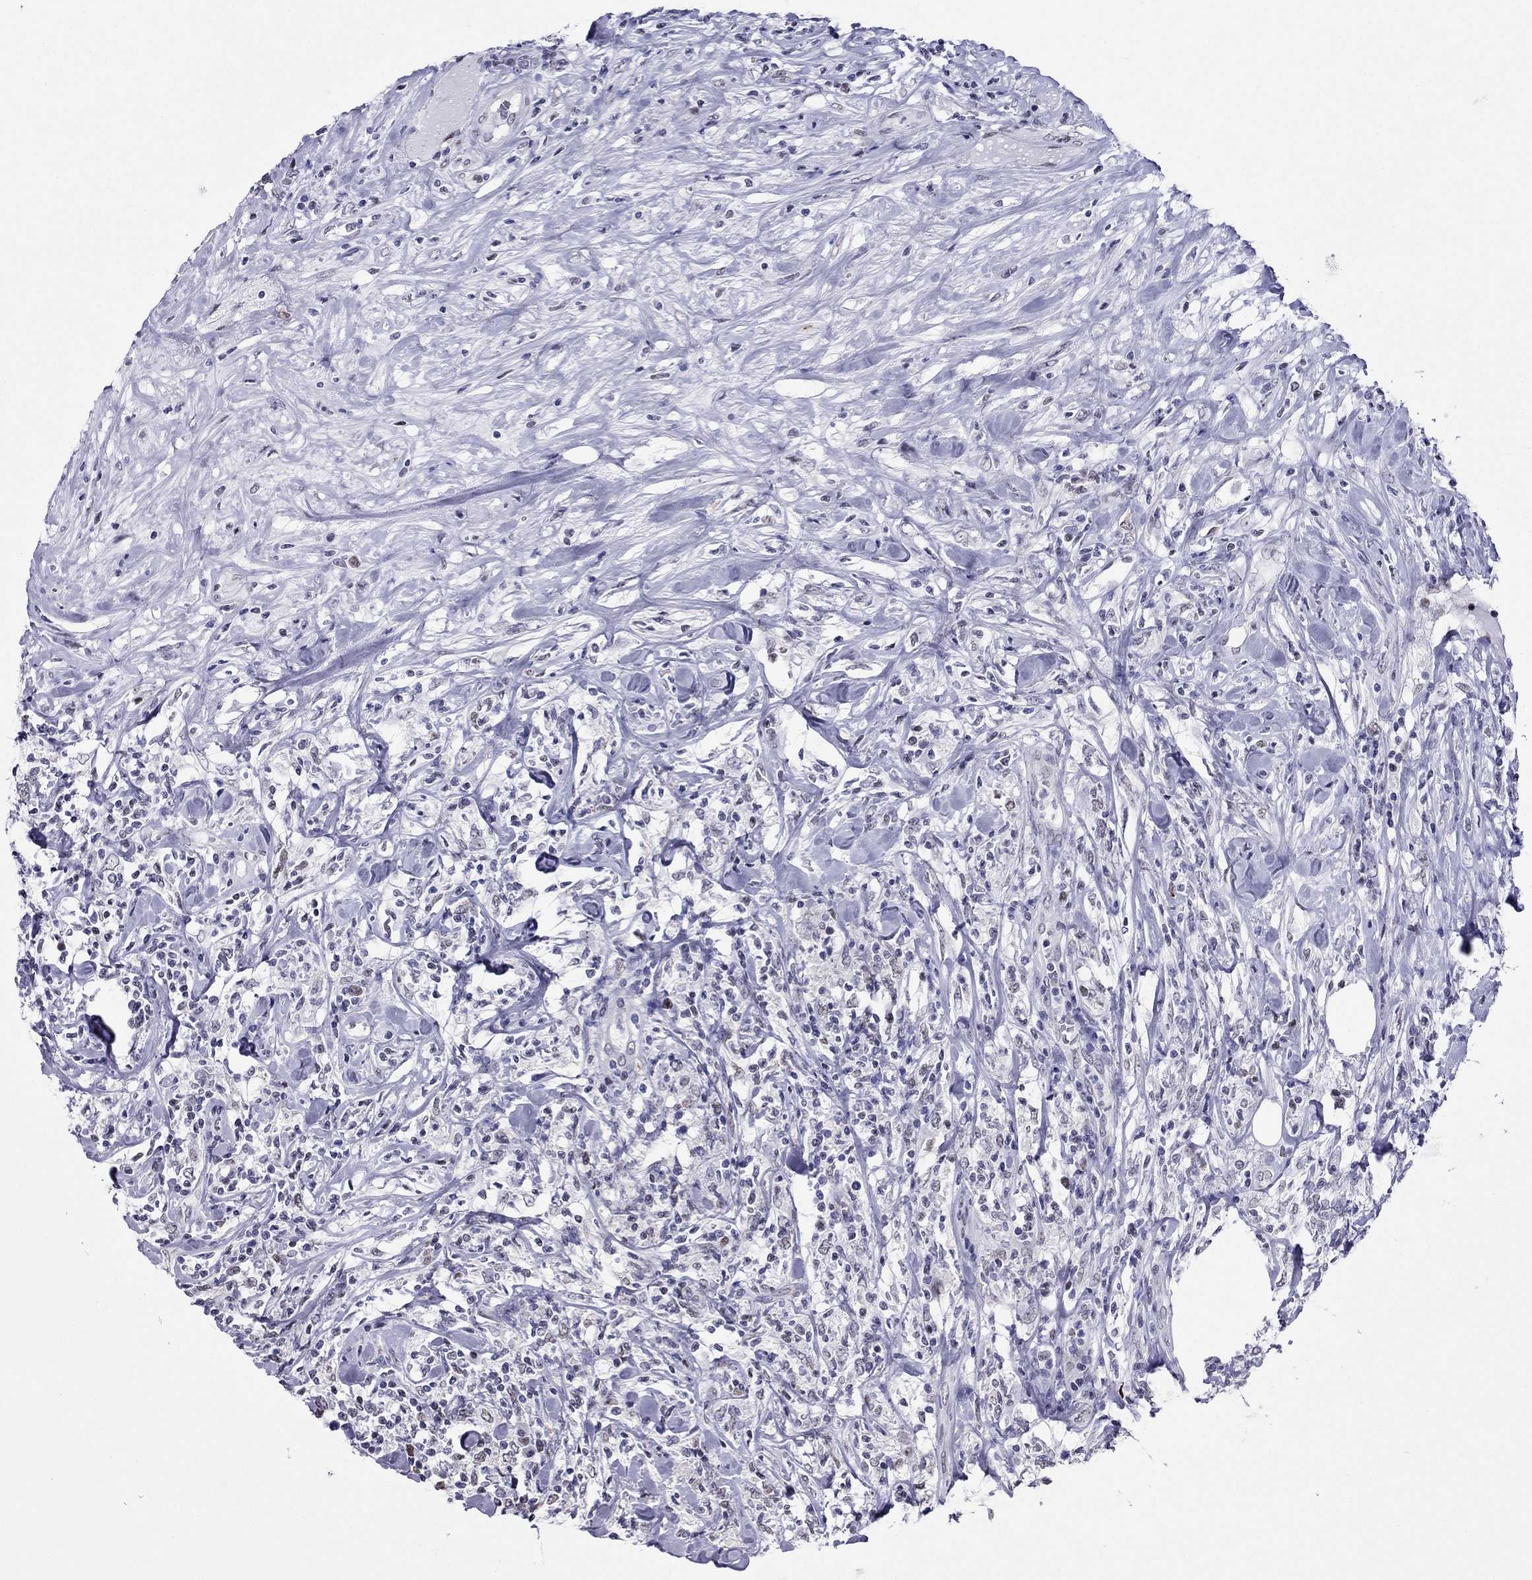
{"staining": {"intensity": "negative", "quantity": "none", "location": "none"}, "tissue": "lymphoma", "cell_type": "Tumor cells", "image_type": "cancer", "snomed": [{"axis": "morphology", "description": "Malignant lymphoma, non-Hodgkin's type, High grade"}, {"axis": "topography", "description": "Lymph node"}], "caption": "High magnification brightfield microscopy of high-grade malignant lymphoma, non-Hodgkin's type stained with DAB (brown) and counterstained with hematoxylin (blue): tumor cells show no significant expression. (Stains: DAB immunohistochemistry with hematoxylin counter stain, Microscopy: brightfield microscopy at high magnification).", "gene": "PPM1G", "patient": {"sex": "female", "age": 84}}